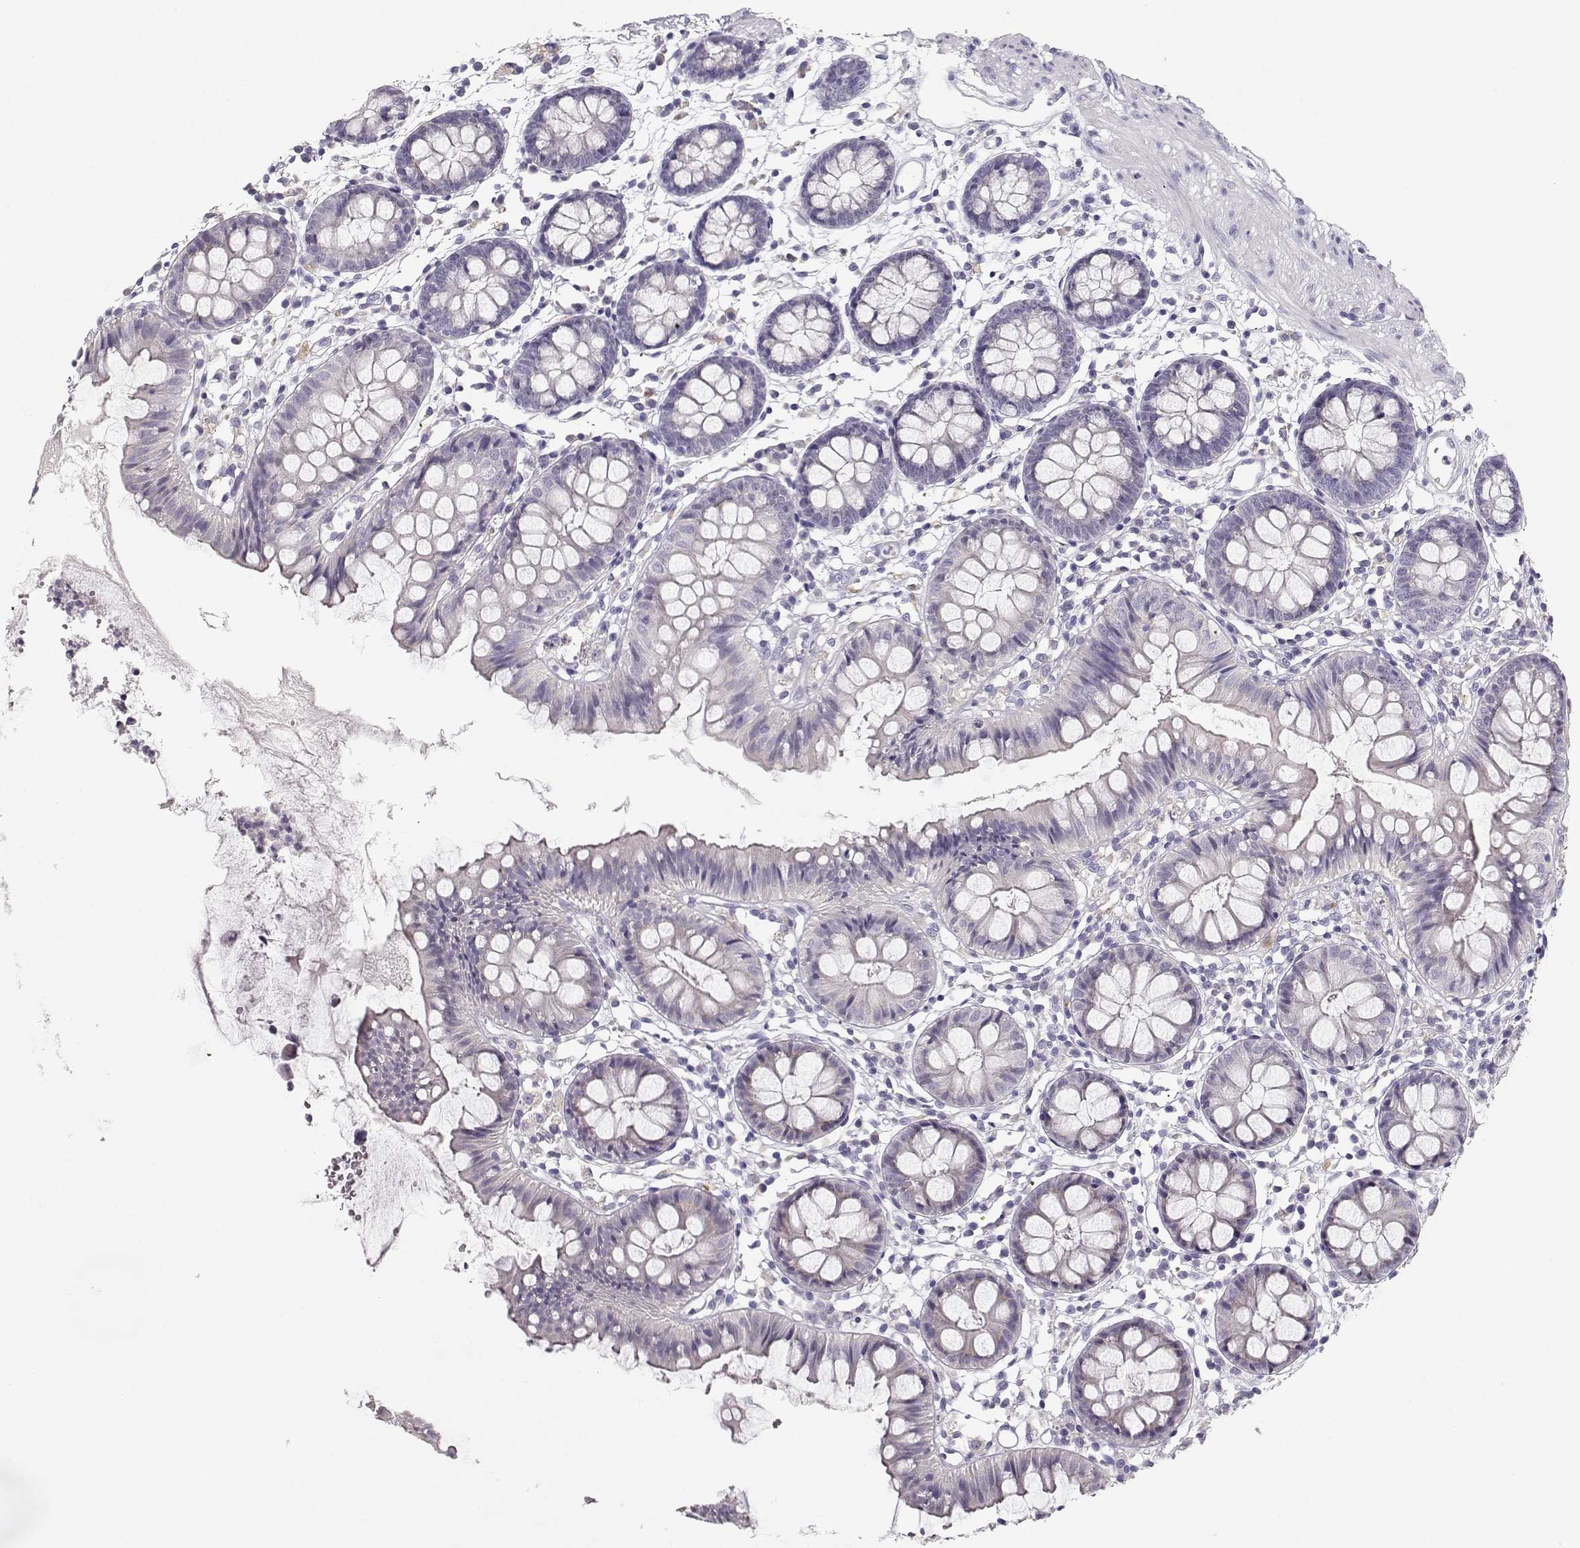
{"staining": {"intensity": "negative", "quantity": "none", "location": "none"}, "tissue": "colon", "cell_type": "Endothelial cells", "image_type": "normal", "snomed": [{"axis": "morphology", "description": "Normal tissue, NOS"}, {"axis": "topography", "description": "Colon"}], "caption": "There is no significant expression in endothelial cells of colon.", "gene": "GLIPR1L2", "patient": {"sex": "female", "age": 84}}